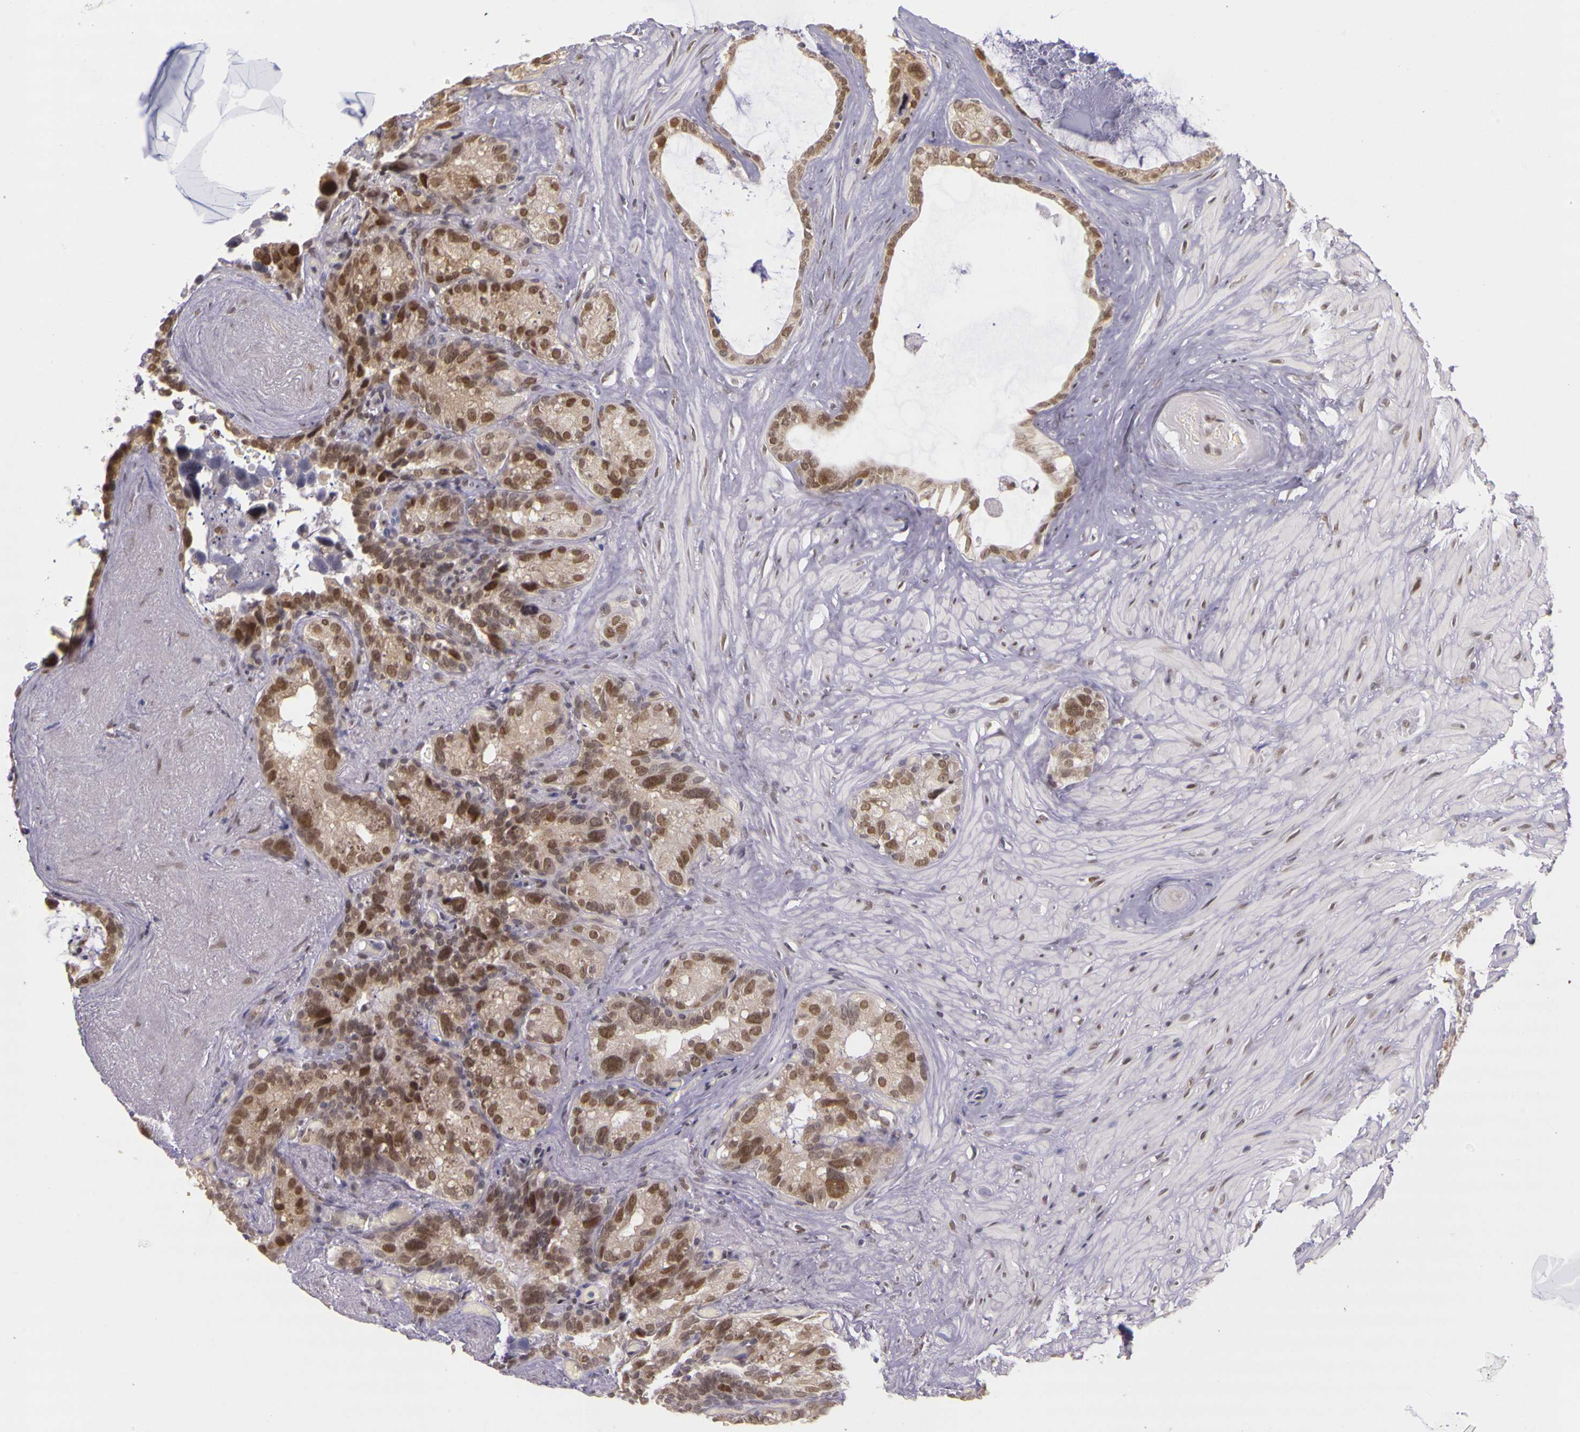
{"staining": {"intensity": "moderate", "quantity": ">75%", "location": "nuclear"}, "tissue": "seminal vesicle", "cell_type": "Glandular cells", "image_type": "normal", "snomed": [{"axis": "morphology", "description": "Normal tissue, NOS"}, {"axis": "topography", "description": "Seminal veicle"}], "caption": "This histopathology image demonstrates immunohistochemistry (IHC) staining of unremarkable seminal vesicle, with medium moderate nuclear staining in about >75% of glandular cells.", "gene": "WDR13", "patient": {"sex": "male", "age": 63}}